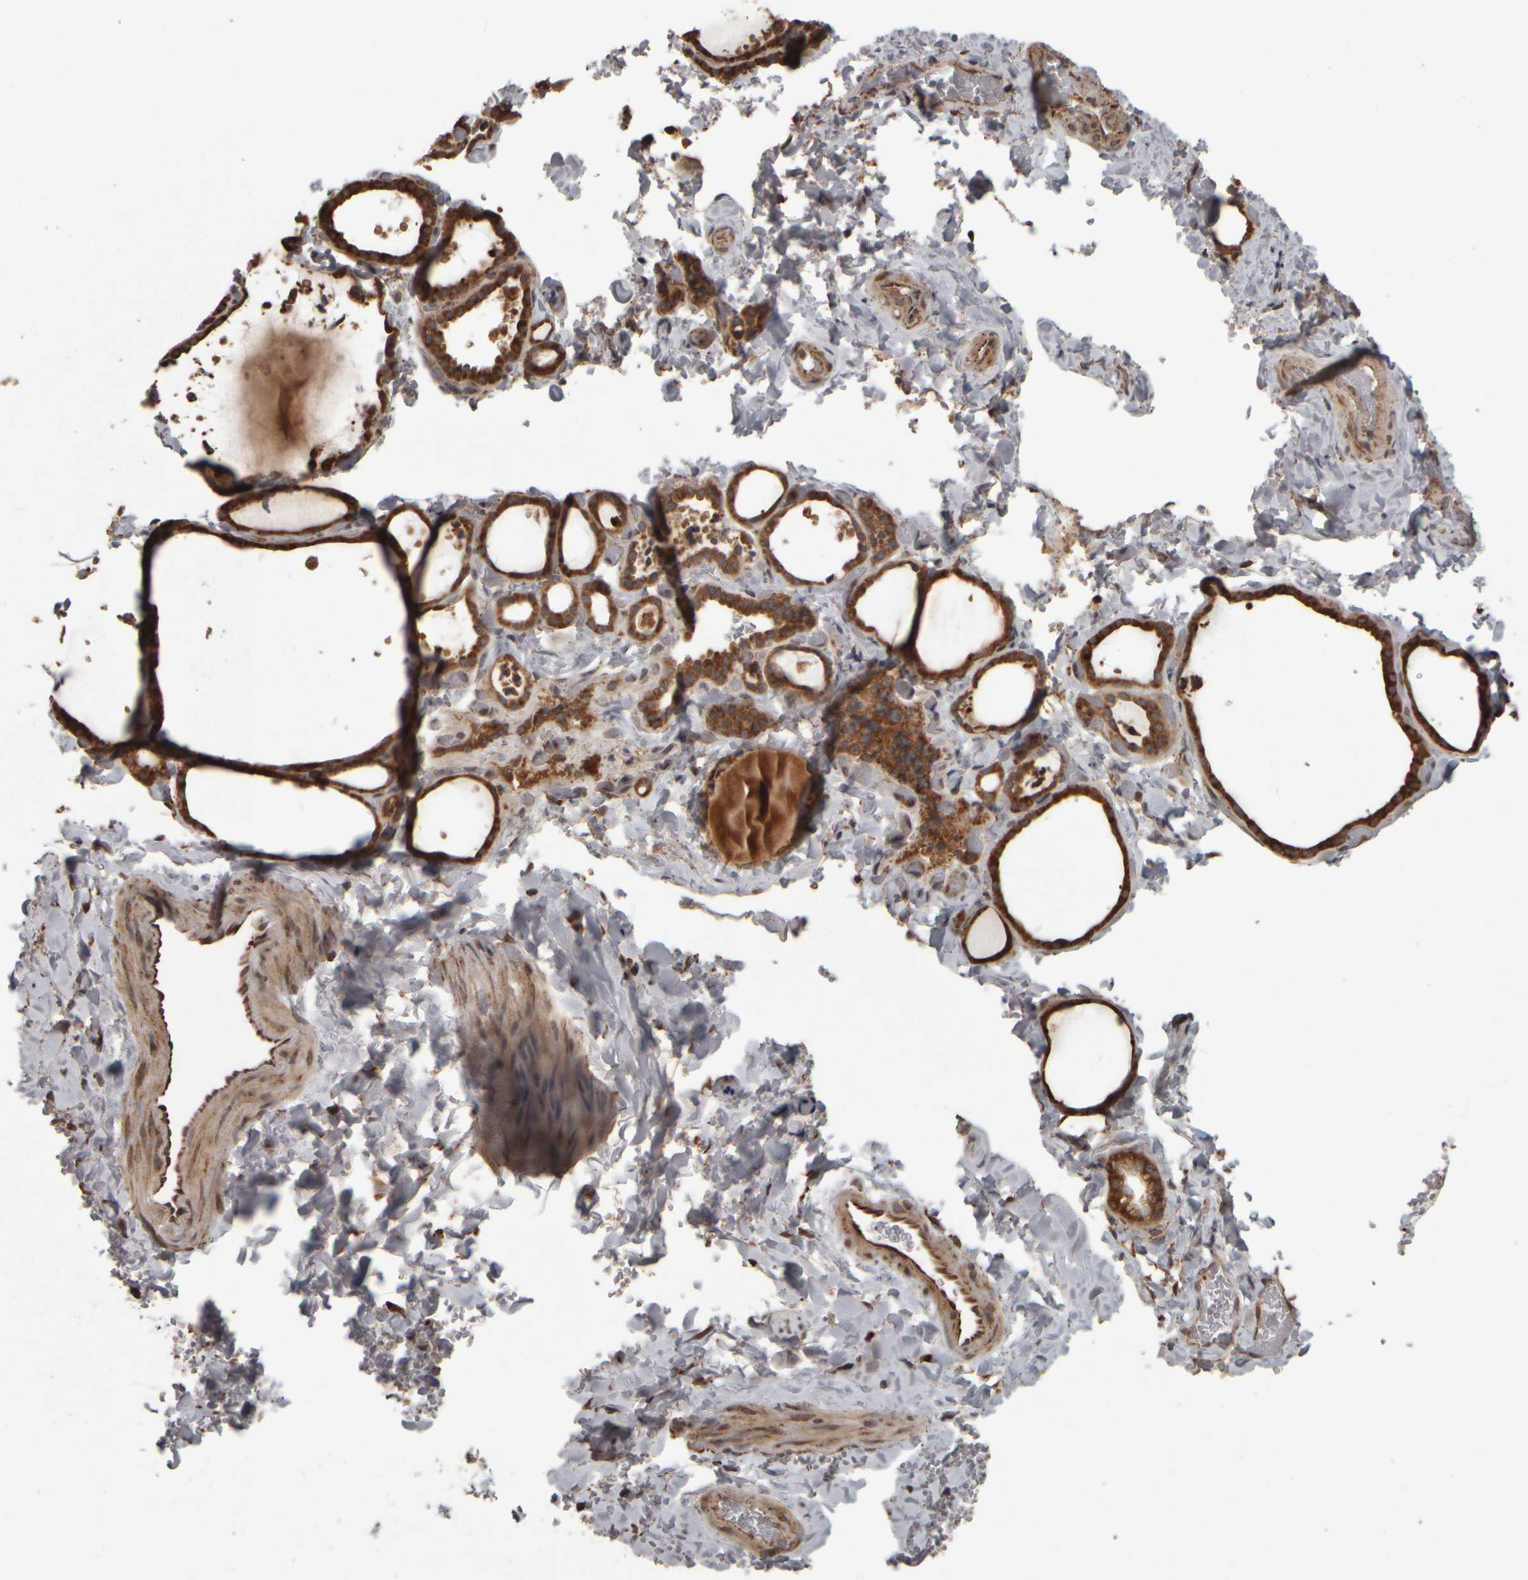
{"staining": {"intensity": "strong", "quantity": ">75%", "location": "cytoplasmic/membranous"}, "tissue": "thyroid gland", "cell_type": "Glandular cells", "image_type": "normal", "snomed": [{"axis": "morphology", "description": "Normal tissue, NOS"}, {"axis": "topography", "description": "Thyroid gland"}], "caption": "An immunohistochemistry (IHC) micrograph of unremarkable tissue is shown. Protein staining in brown shows strong cytoplasmic/membranous positivity in thyroid gland within glandular cells.", "gene": "AGBL3", "patient": {"sex": "female", "age": 44}}